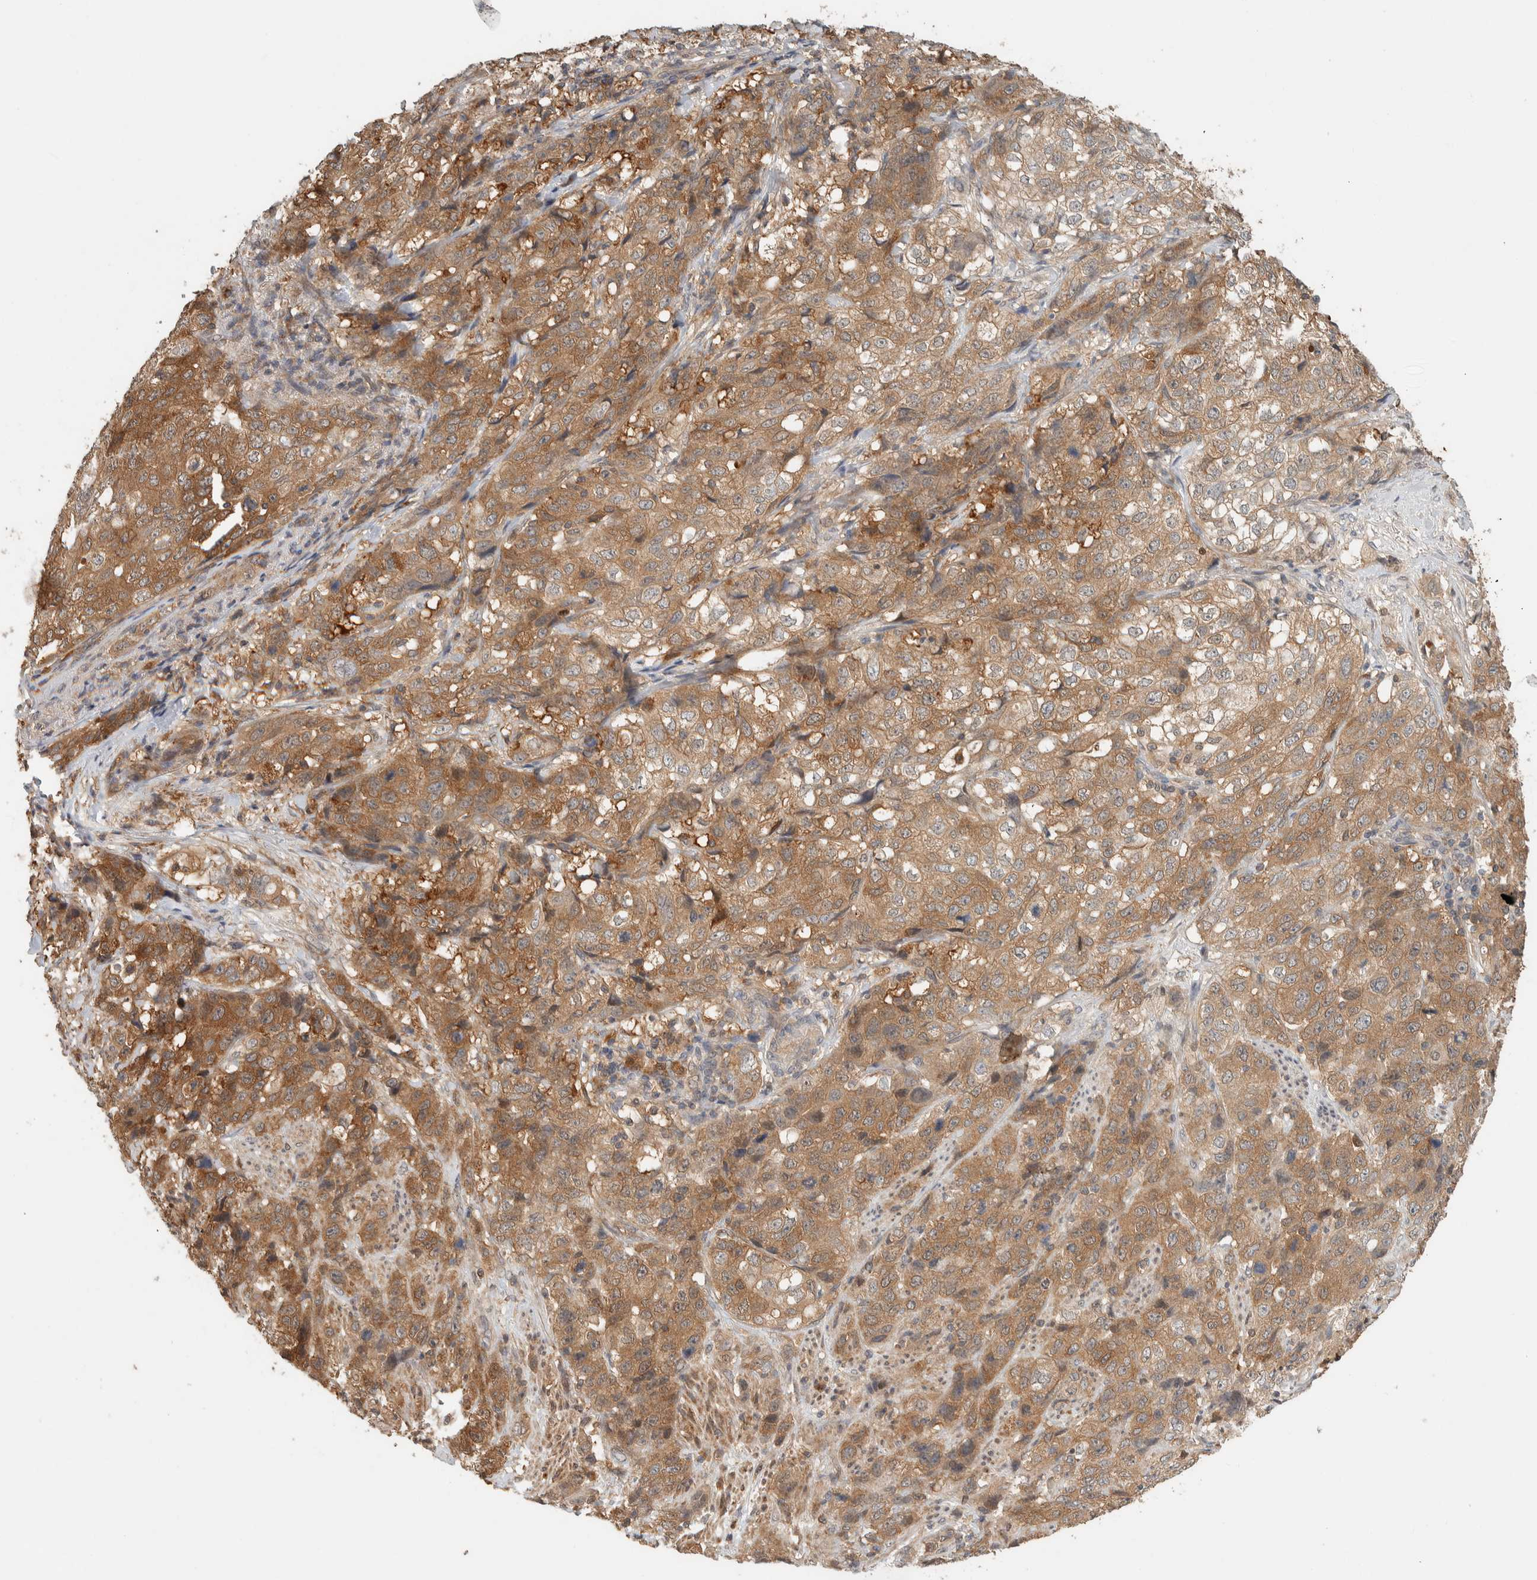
{"staining": {"intensity": "moderate", "quantity": ">75%", "location": "cytoplasmic/membranous"}, "tissue": "stomach cancer", "cell_type": "Tumor cells", "image_type": "cancer", "snomed": [{"axis": "morphology", "description": "Adenocarcinoma, NOS"}, {"axis": "topography", "description": "Stomach"}], "caption": "Protein expression by immunohistochemistry shows moderate cytoplasmic/membranous expression in about >75% of tumor cells in adenocarcinoma (stomach).", "gene": "ADSS2", "patient": {"sex": "male", "age": 48}}